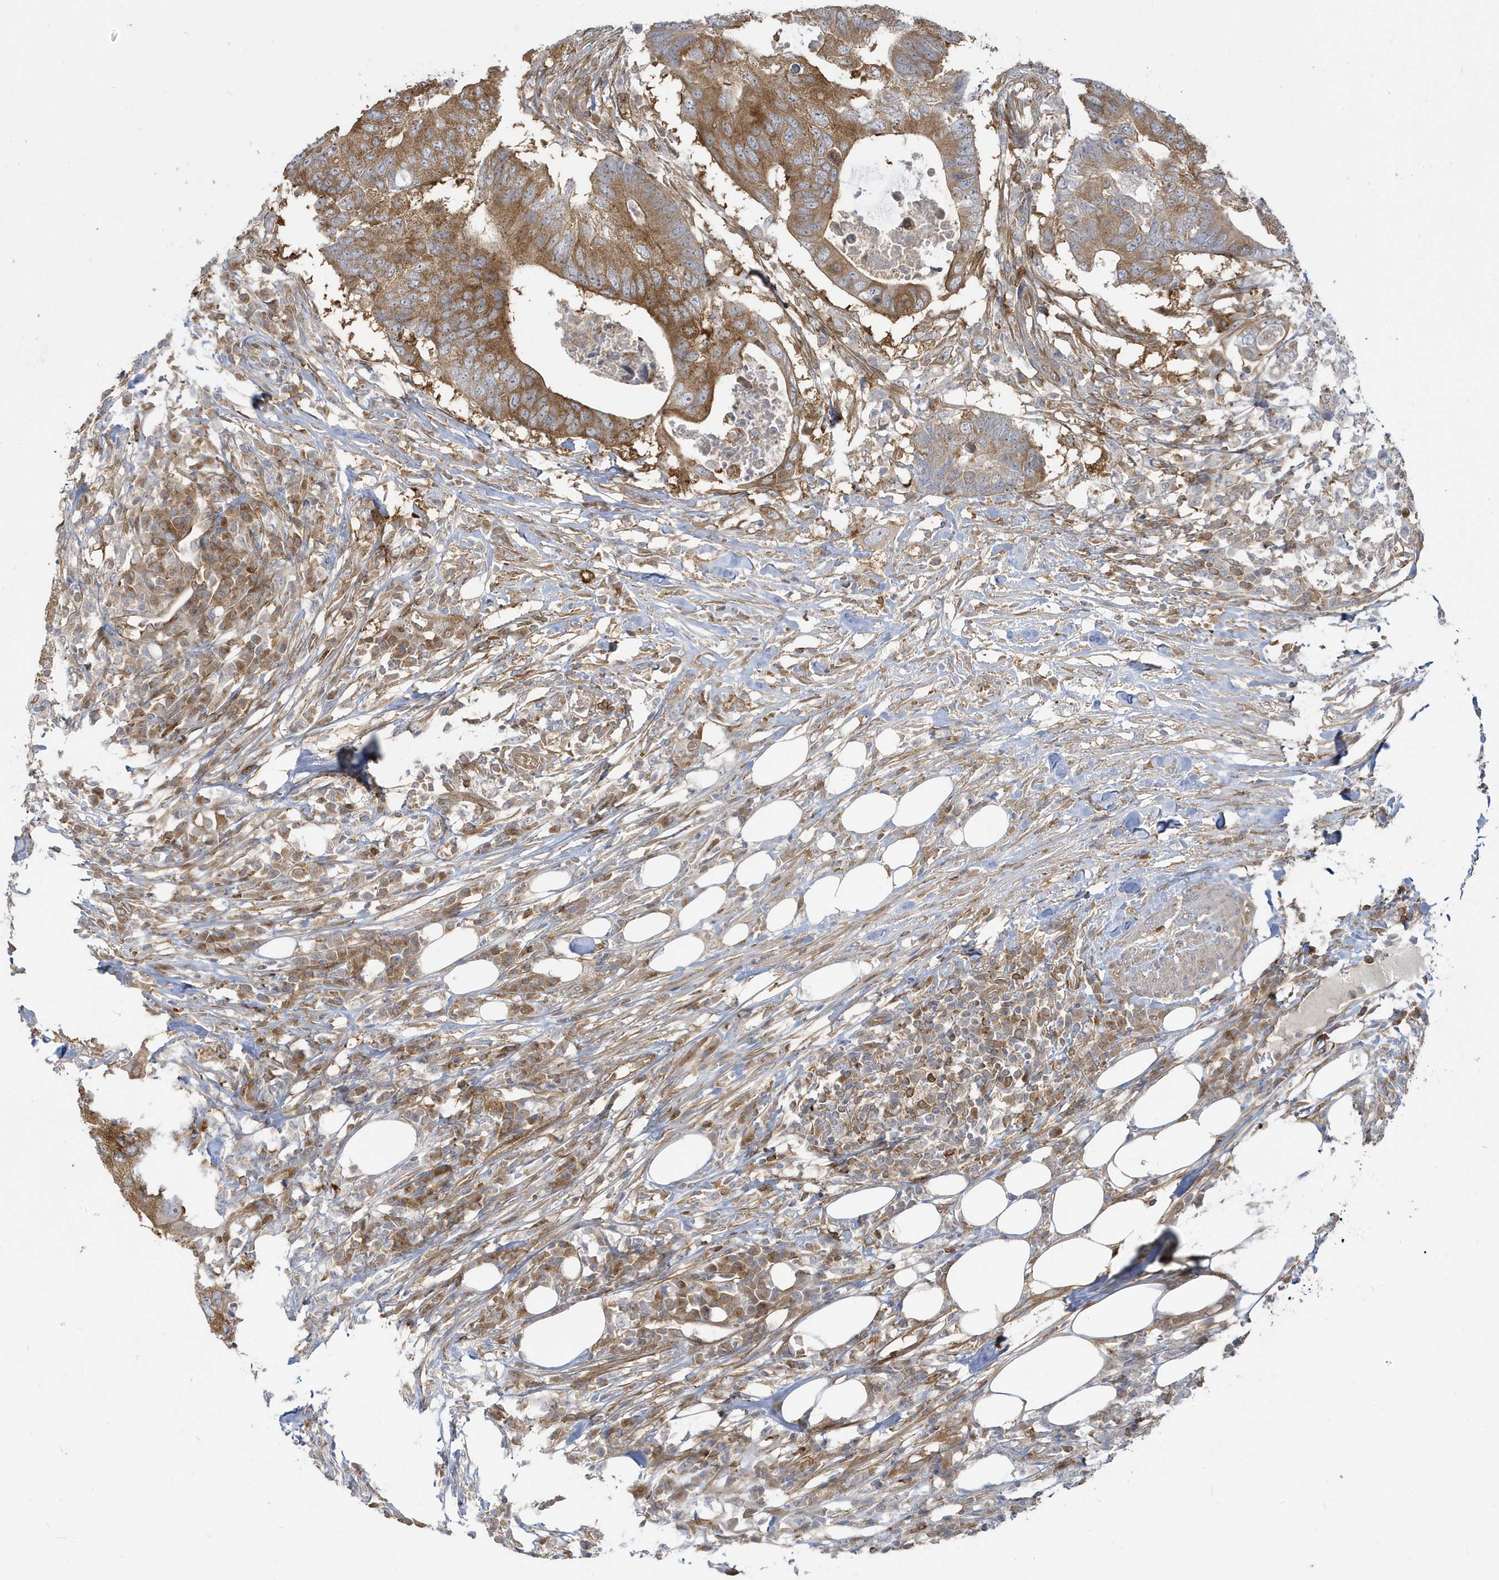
{"staining": {"intensity": "moderate", "quantity": ">75%", "location": "cytoplasmic/membranous"}, "tissue": "colorectal cancer", "cell_type": "Tumor cells", "image_type": "cancer", "snomed": [{"axis": "morphology", "description": "Adenocarcinoma, NOS"}, {"axis": "topography", "description": "Colon"}], "caption": "A histopathology image of colorectal cancer stained for a protein displays moderate cytoplasmic/membranous brown staining in tumor cells.", "gene": "STAM", "patient": {"sex": "male", "age": 71}}